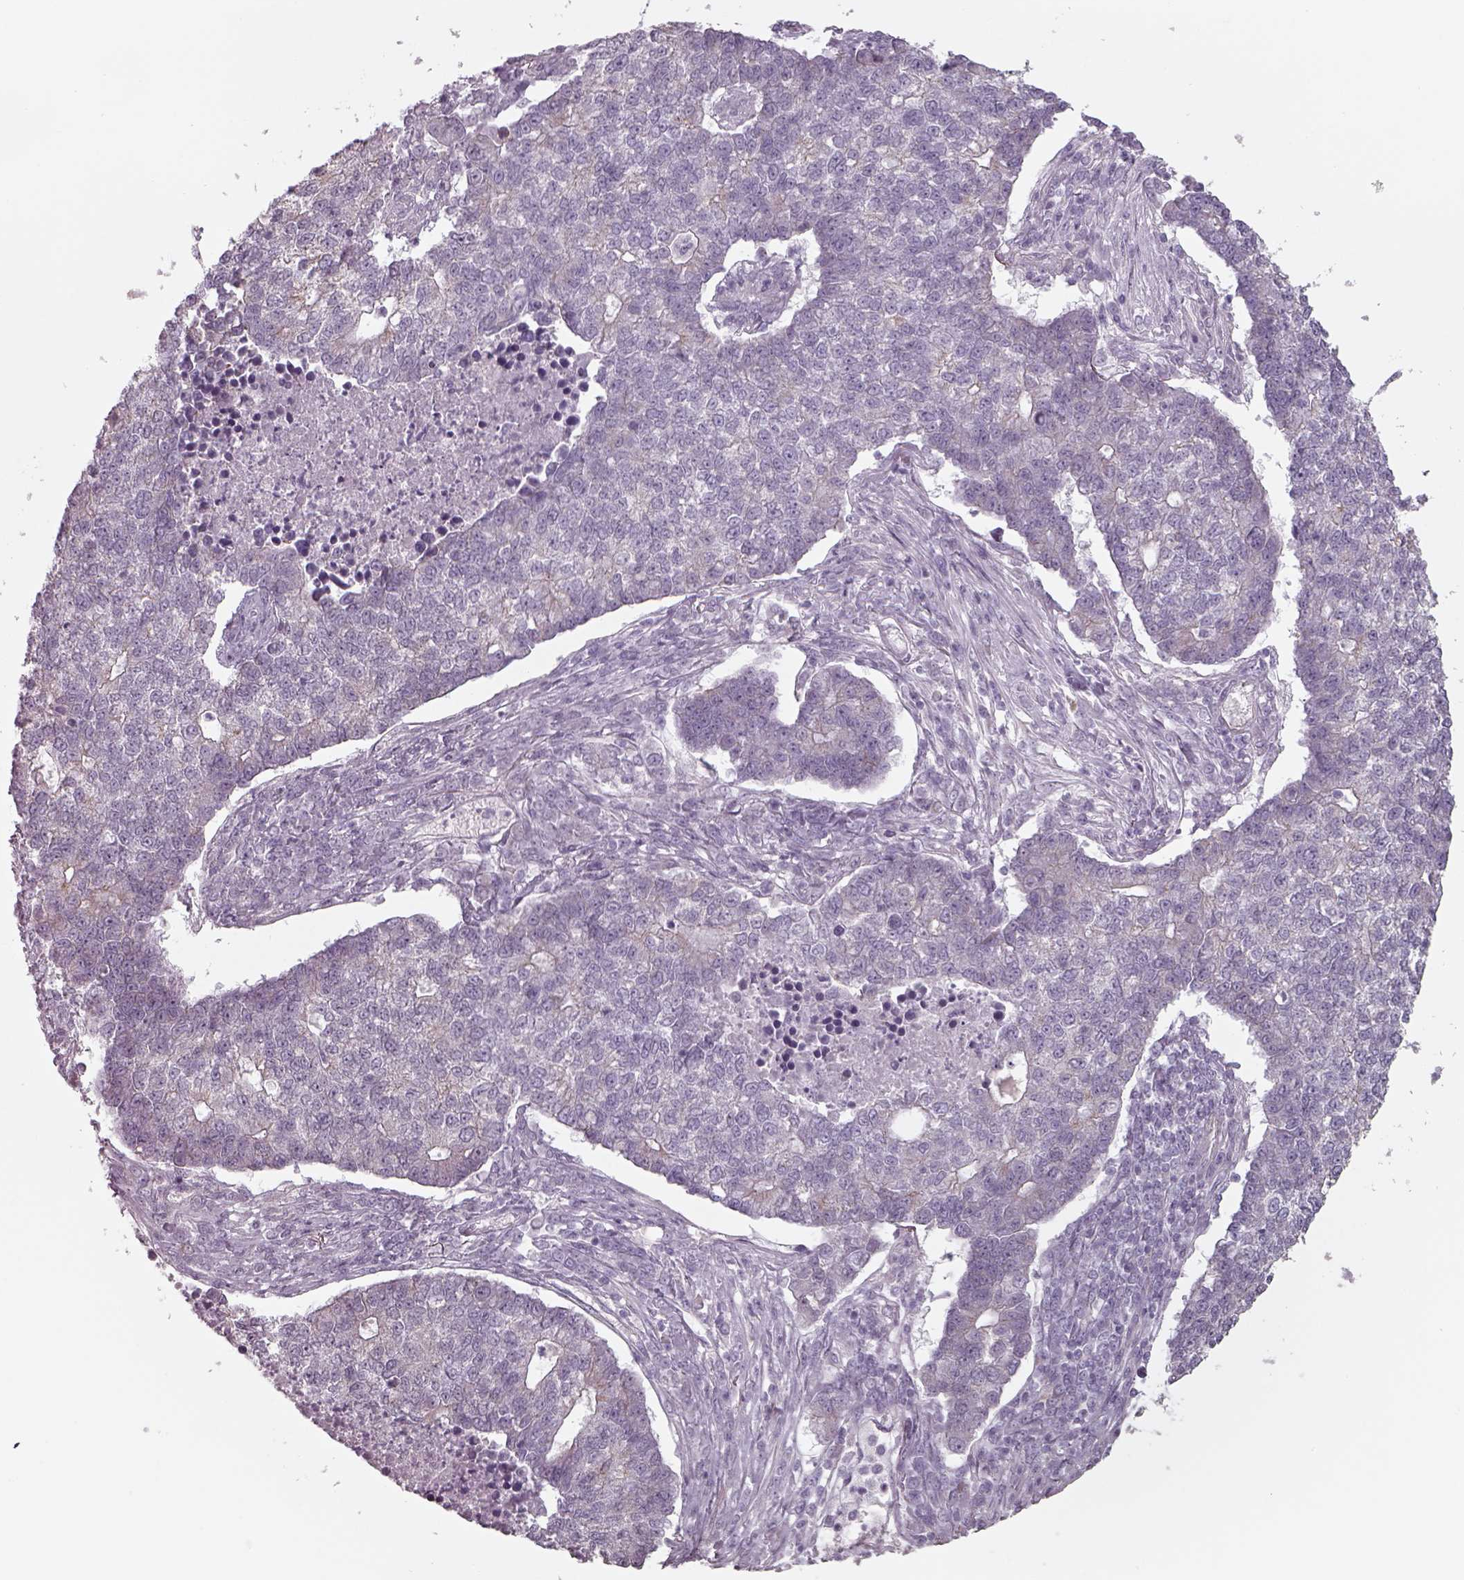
{"staining": {"intensity": "negative", "quantity": "none", "location": "none"}, "tissue": "lung cancer", "cell_type": "Tumor cells", "image_type": "cancer", "snomed": [{"axis": "morphology", "description": "Adenocarcinoma, NOS"}, {"axis": "topography", "description": "Lung"}], "caption": "Tumor cells show no significant expression in adenocarcinoma (lung).", "gene": "SEPTIN14", "patient": {"sex": "male", "age": 57}}